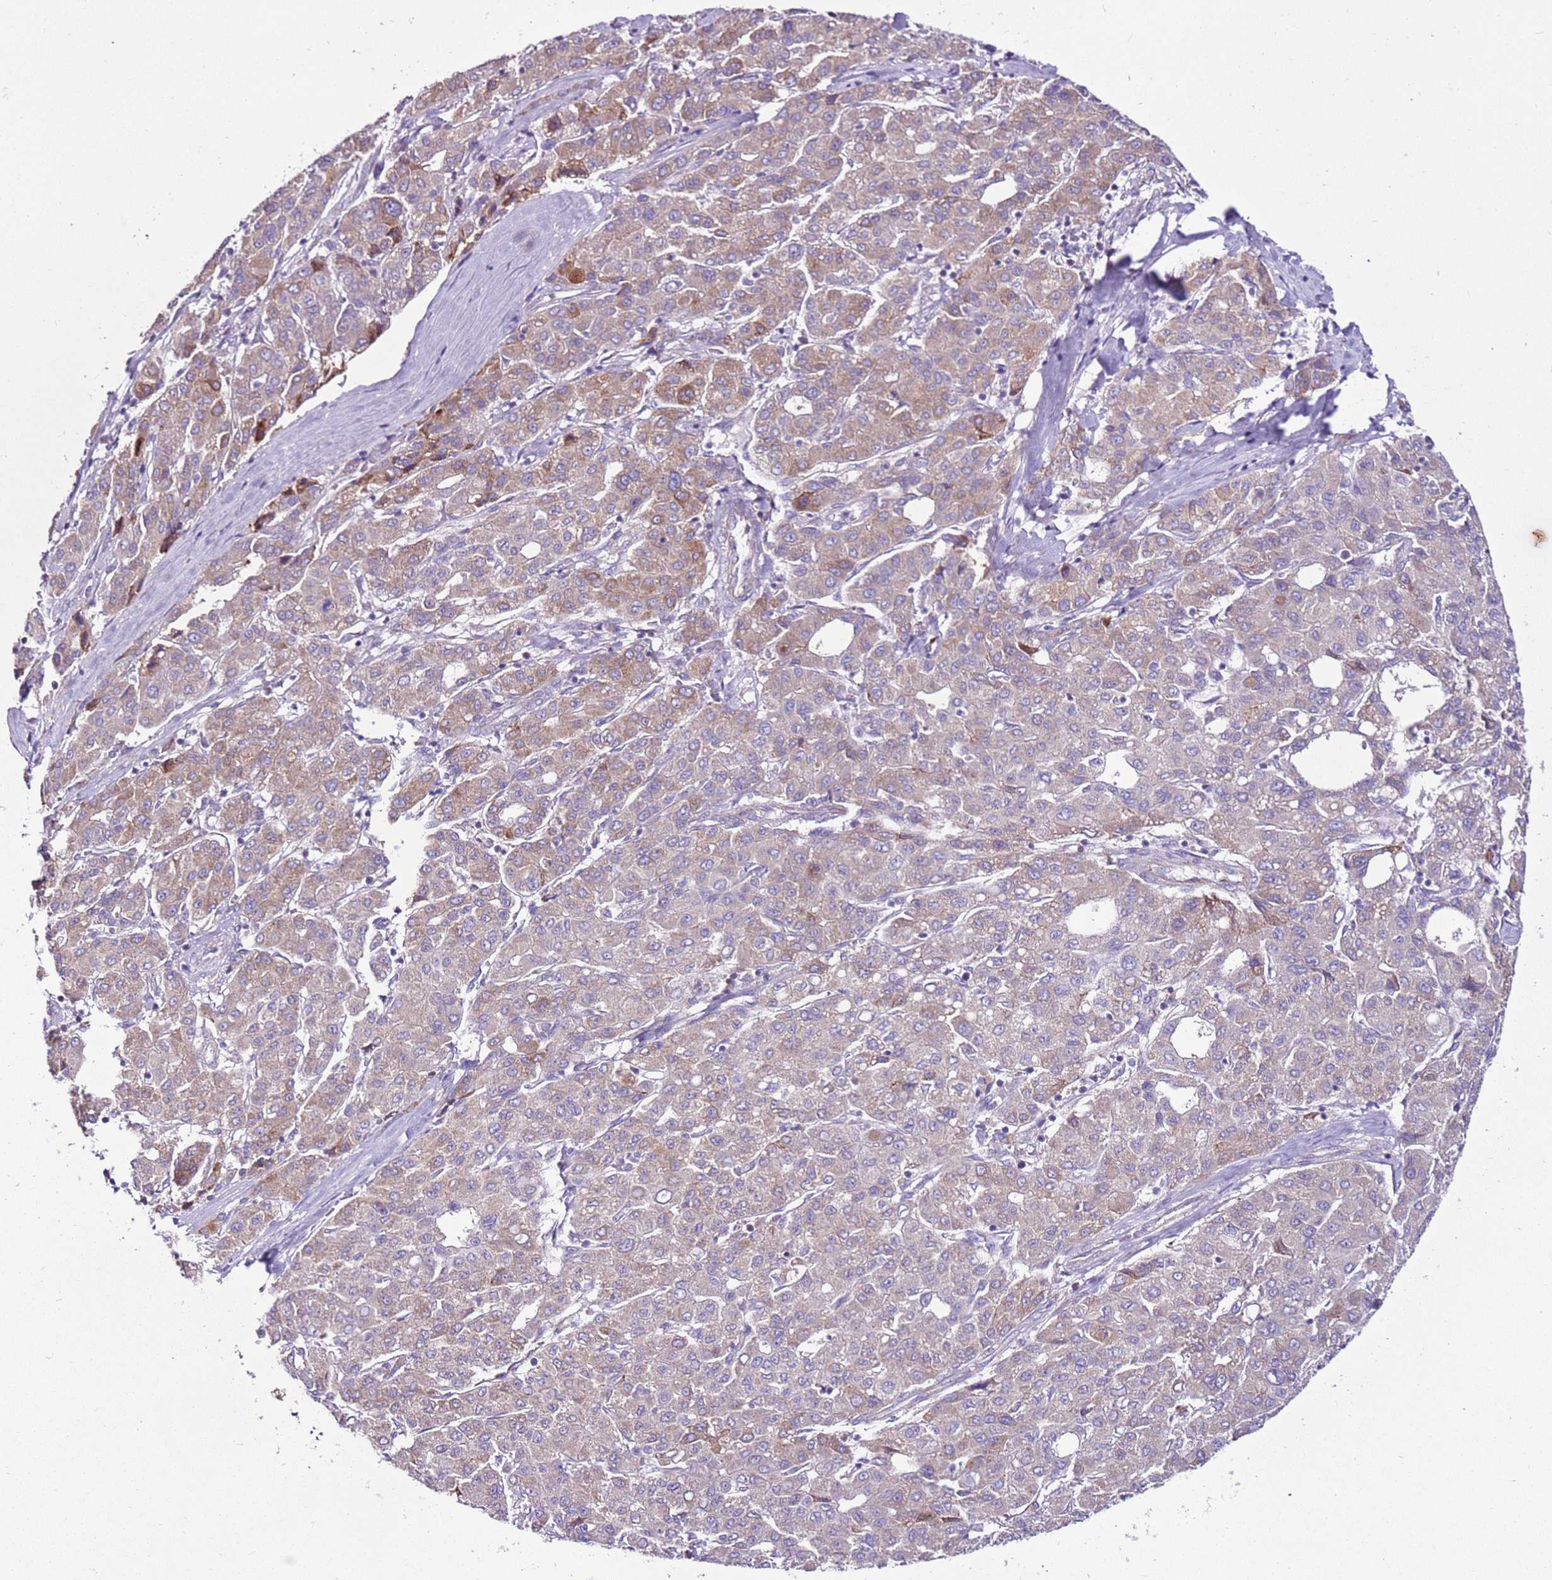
{"staining": {"intensity": "moderate", "quantity": "<25%", "location": "cytoplasmic/membranous"}, "tissue": "liver cancer", "cell_type": "Tumor cells", "image_type": "cancer", "snomed": [{"axis": "morphology", "description": "Carcinoma, Hepatocellular, NOS"}, {"axis": "topography", "description": "Liver"}], "caption": "Immunohistochemistry (IHC) (DAB) staining of human liver cancer (hepatocellular carcinoma) exhibits moderate cytoplasmic/membranous protein staining in about <25% of tumor cells. Using DAB (brown) and hematoxylin (blue) stains, captured at high magnification using brightfield microscopy.", "gene": "MRPL36", "patient": {"sex": "male", "age": 65}}